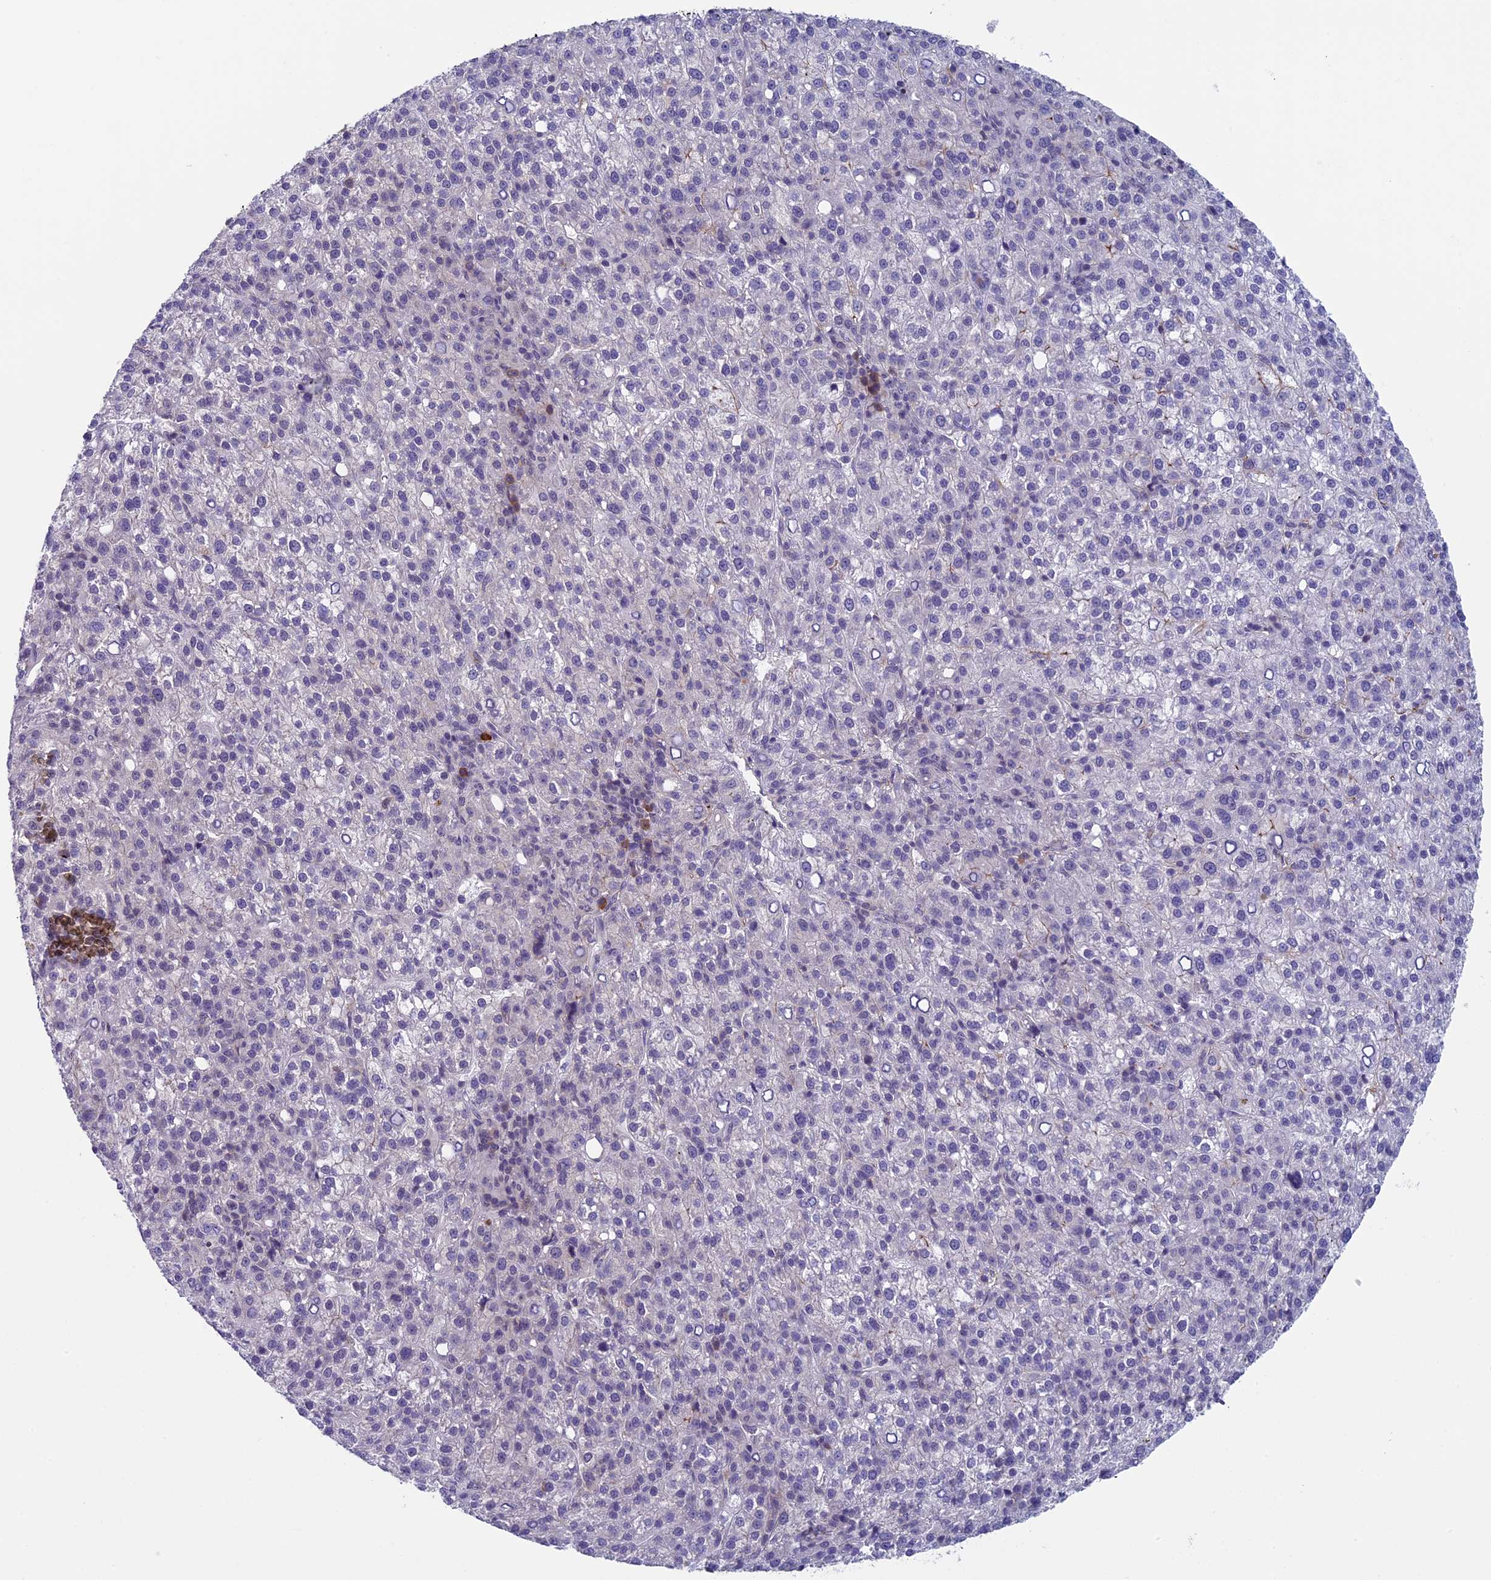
{"staining": {"intensity": "negative", "quantity": "none", "location": "none"}, "tissue": "liver cancer", "cell_type": "Tumor cells", "image_type": "cancer", "snomed": [{"axis": "morphology", "description": "Carcinoma, Hepatocellular, NOS"}, {"axis": "topography", "description": "Liver"}], "caption": "Liver hepatocellular carcinoma stained for a protein using immunohistochemistry displays no positivity tumor cells.", "gene": "CNEP1R1", "patient": {"sex": "female", "age": 58}}